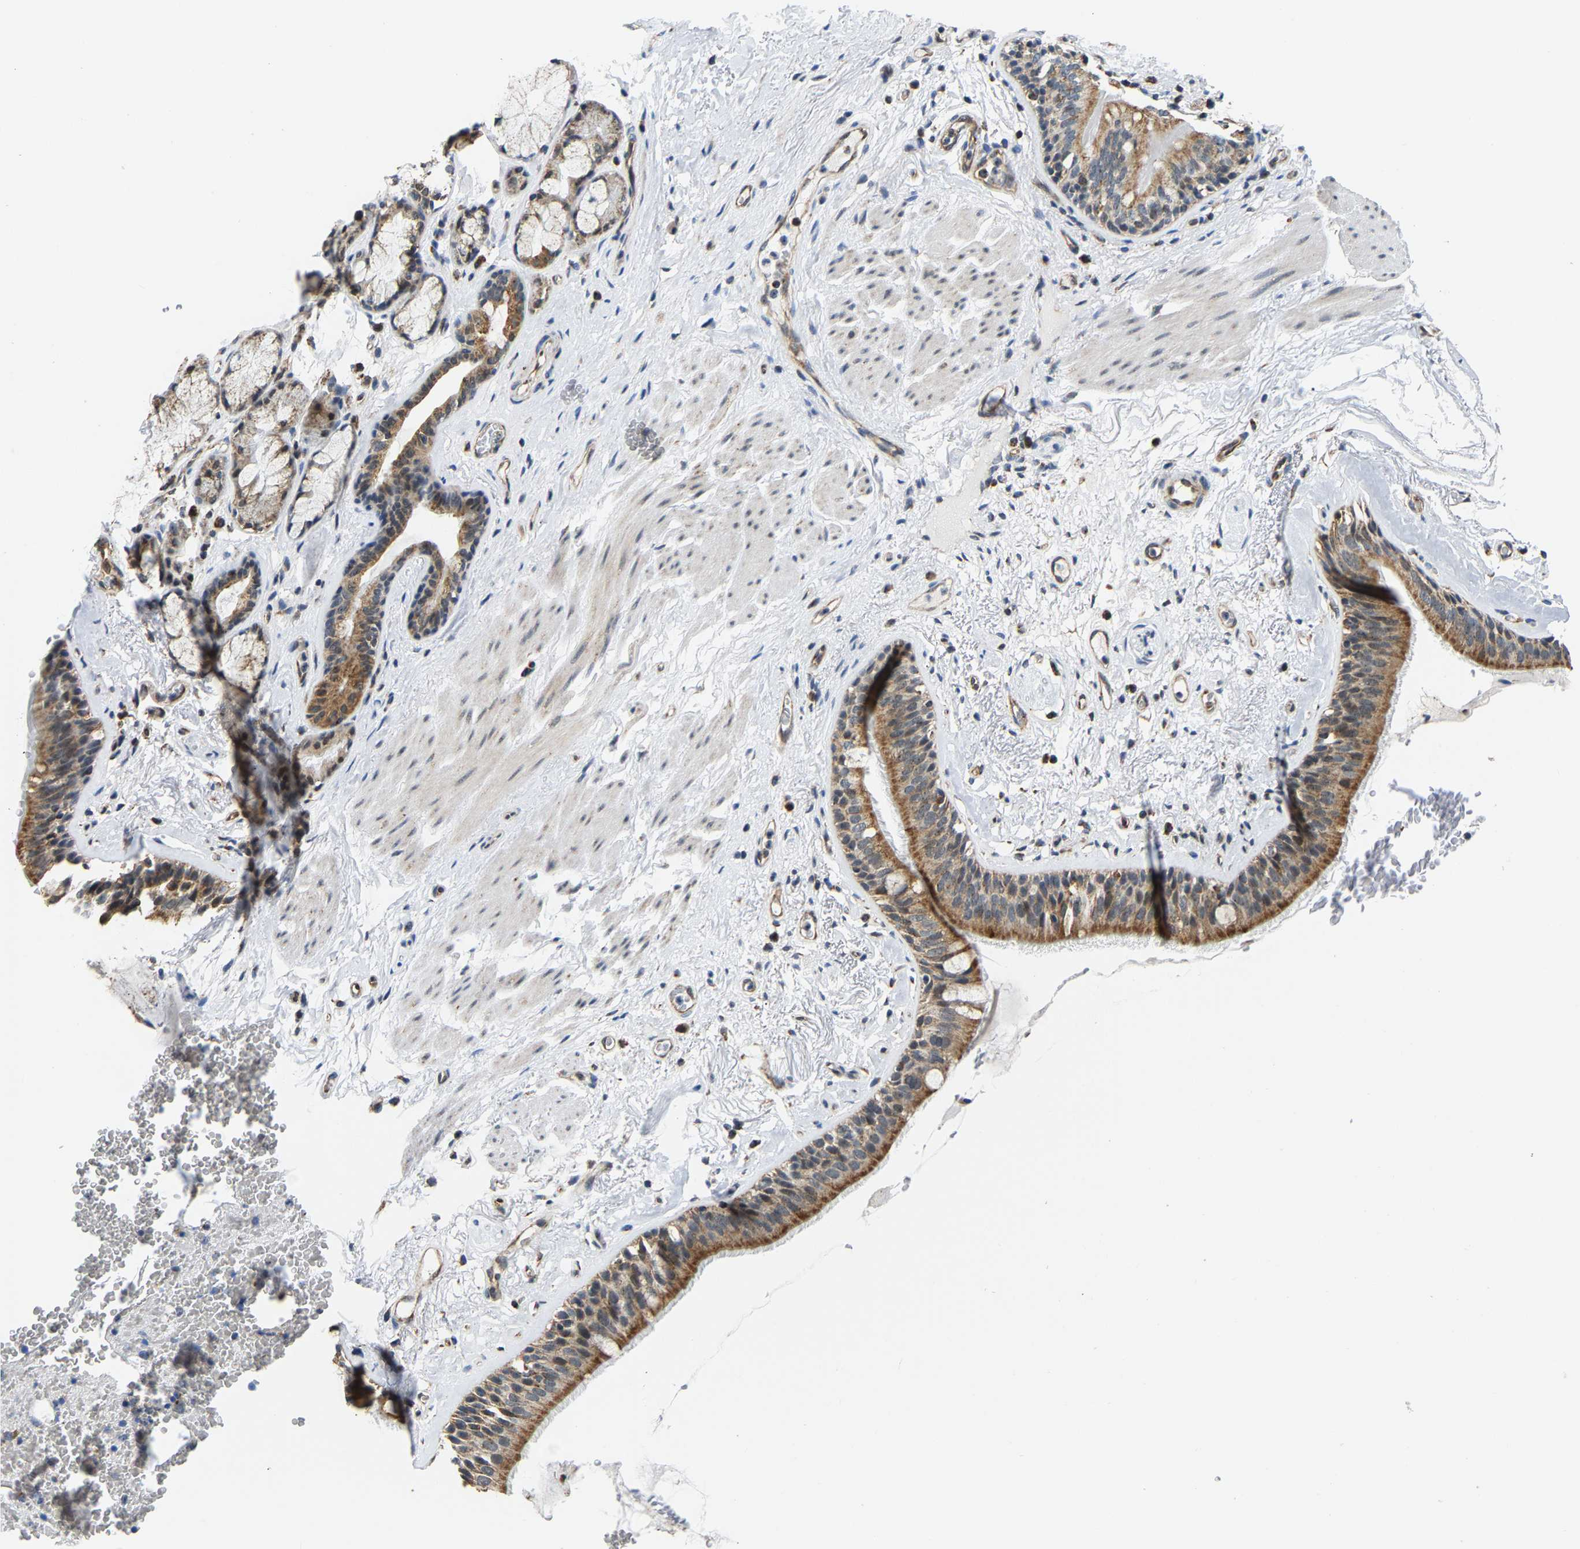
{"staining": {"intensity": "moderate", "quantity": ">75%", "location": "cytoplasmic/membranous"}, "tissue": "bronchus", "cell_type": "Respiratory epithelial cells", "image_type": "normal", "snomed": [{"axis": "morphology", "description": "Normal tissue, NOS"}, {"axis": "topography", "description": "Cartilage tissue"}], "caption": "Unremarkable bronchus was stained to show a protein in brown. There is medium levels of moderate cytoplasmic/membranous staining in approximately >75% of respiratory epithelial cells. The staining was performed using DAB to visualize the protein expression in brown, while the nuclei were stained in blue with hematoxylin (Magnification: 20x).", "gene": "GIMAP7", "patient": {"sex": "female", "age": 63}}